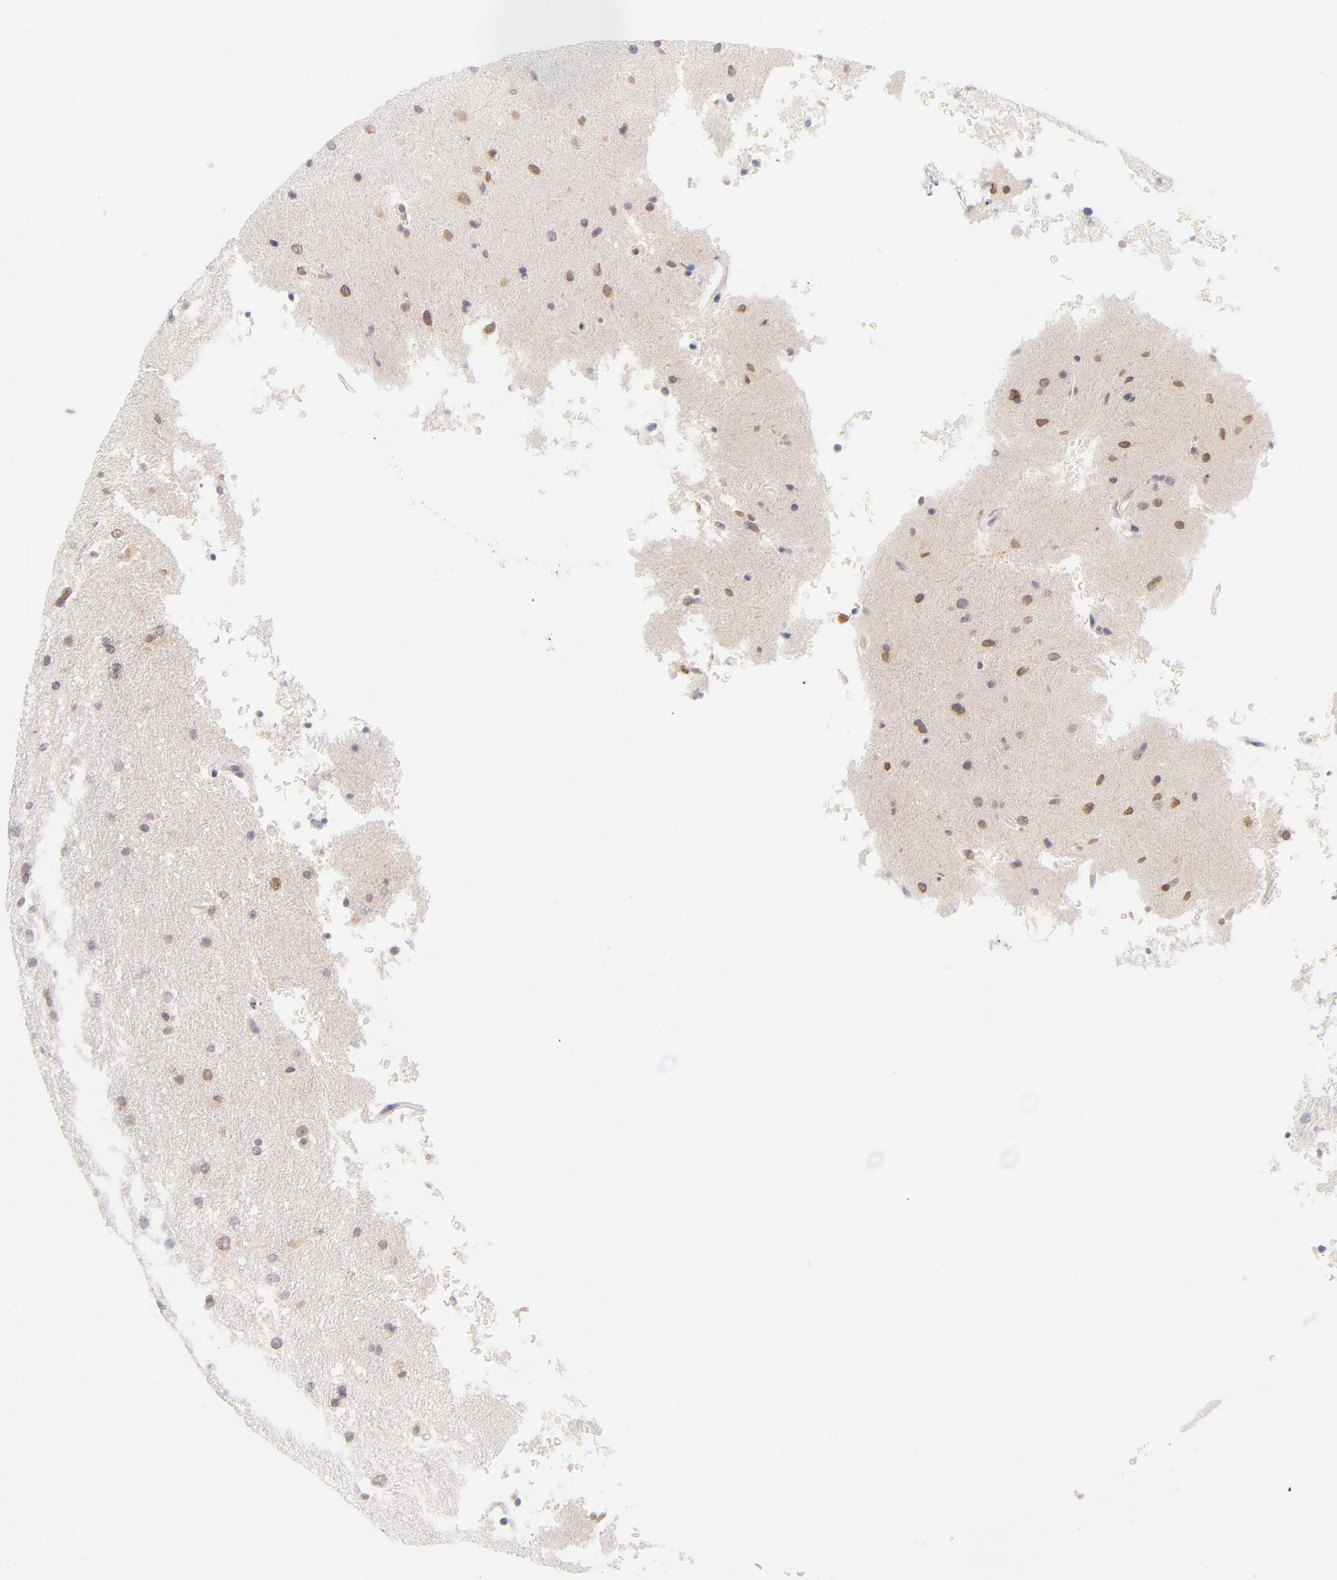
{"staining": {"intensity": "weak", "quantity": "25%-75%", "location": "nuclear"}, "tissue": "glioma", "cell_type": "Tumor cells", "image_type": "cancer", "snomed": [{"axis": "morphology", "description": "Glioma, malignant, High grade"}, {"axis": "topography", "description": "Brain"}], "caption": "IHC staining of high-grade glioma (malignant), which exhibits low levels of weak nuclear expression in about 25%-75% of tumor cells indicating weak nuclear protein staining. The staining was performed using DAB (3,3'-diaminobenzidine) (brown) for protein detection and nuclei were counterstained in hematoxylin (blue).", "gene": "CASP6", "patient": {"sex": "male", "age": 33}}